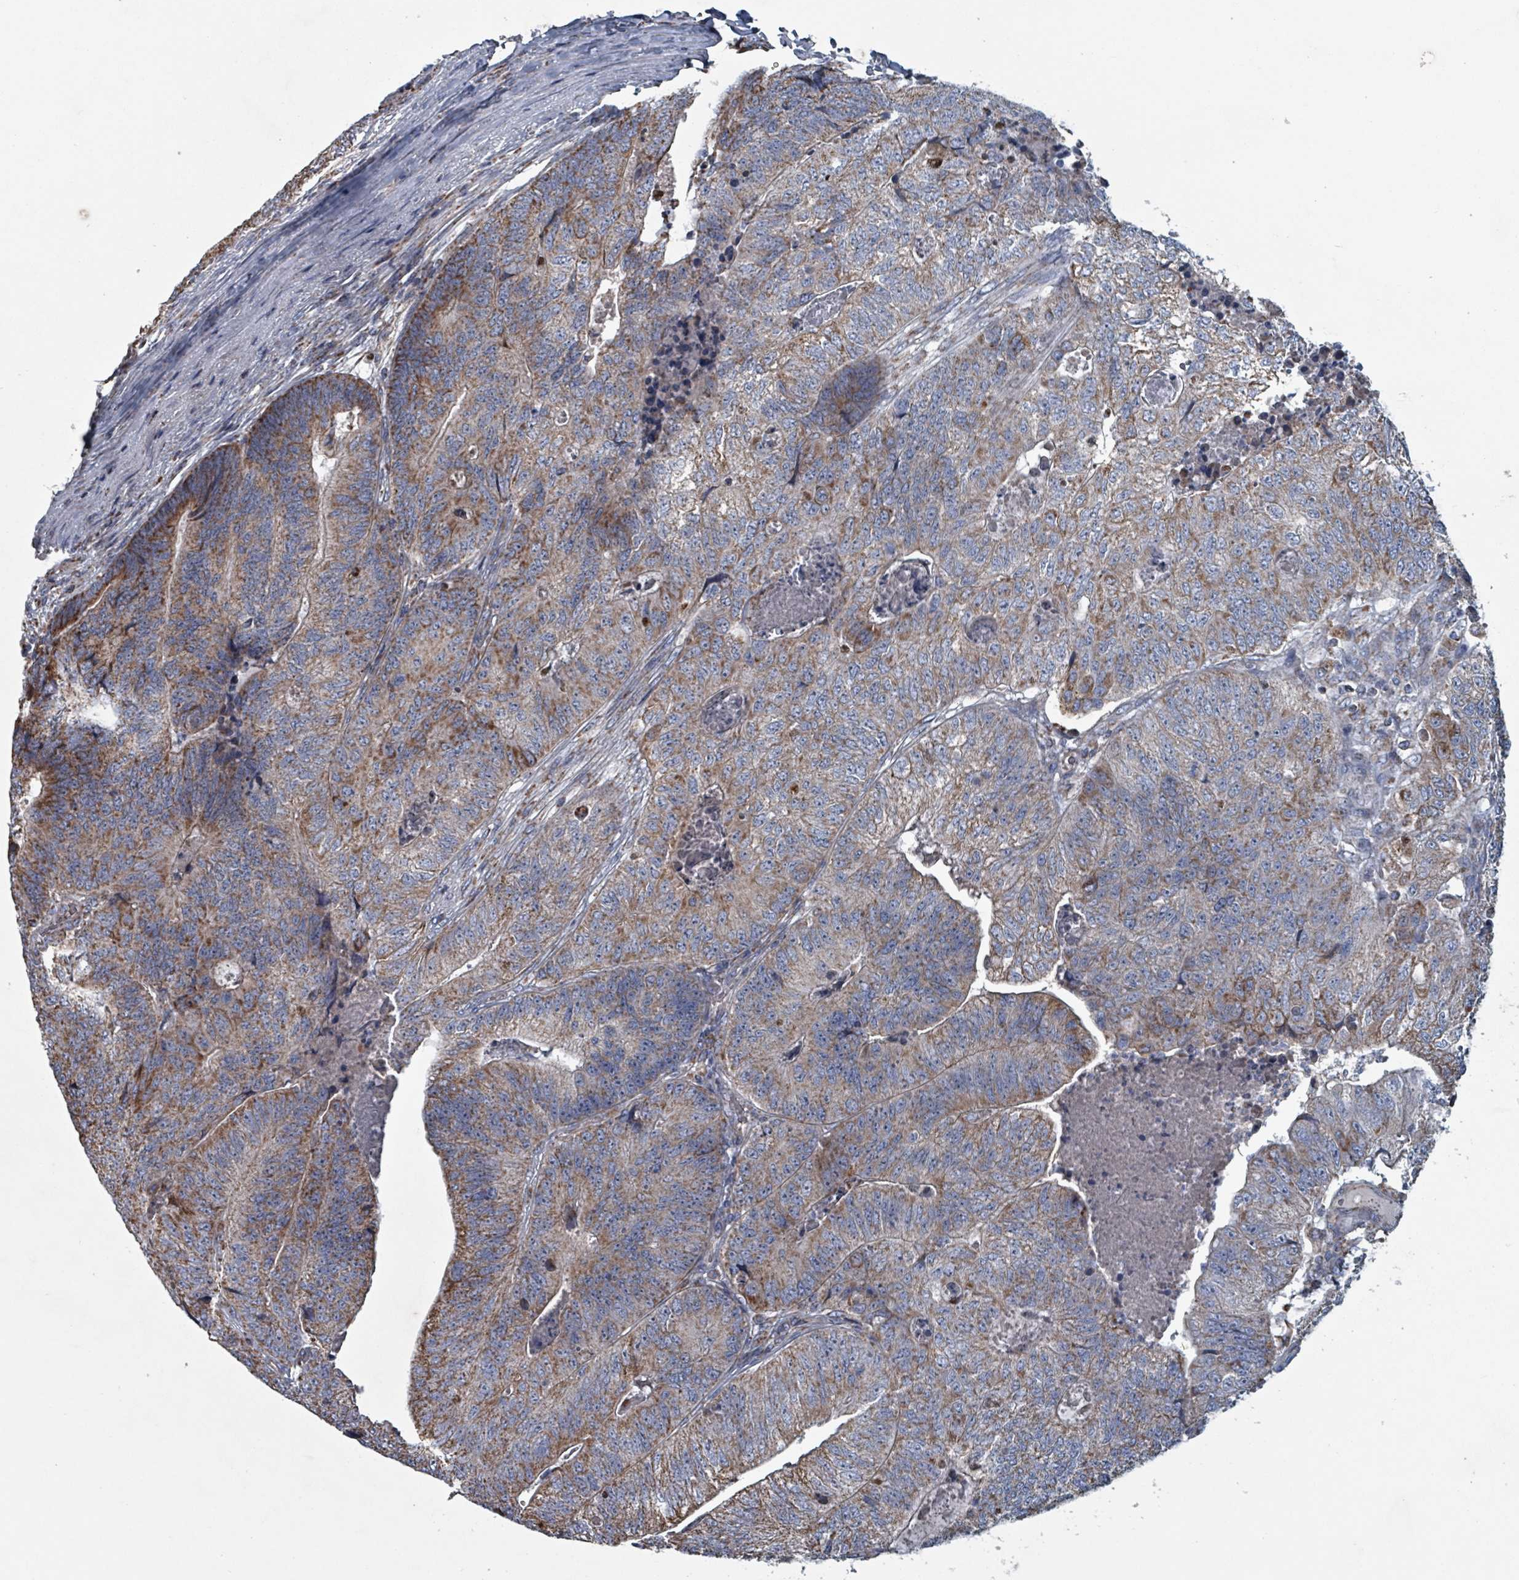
{"staining": {"intensity": "moderate", "quantity": ">75%", "location": "cytoplasmic/membranous"}, "tissue": "colorectal cancer", "cell_type": "Tumor cells", "image_type": "cancer", "snomed": [{"axis": "morphology", "description": "Adenocarcinoma, NOS"}, {"axis": "topography", "description": "Colon"}], "caption": "Colorectal cancer stained with a protein marker shows moderate staining in tumor cells.", "gene": "ABHD18", "patient": {"sex": "female", "age": 67}}